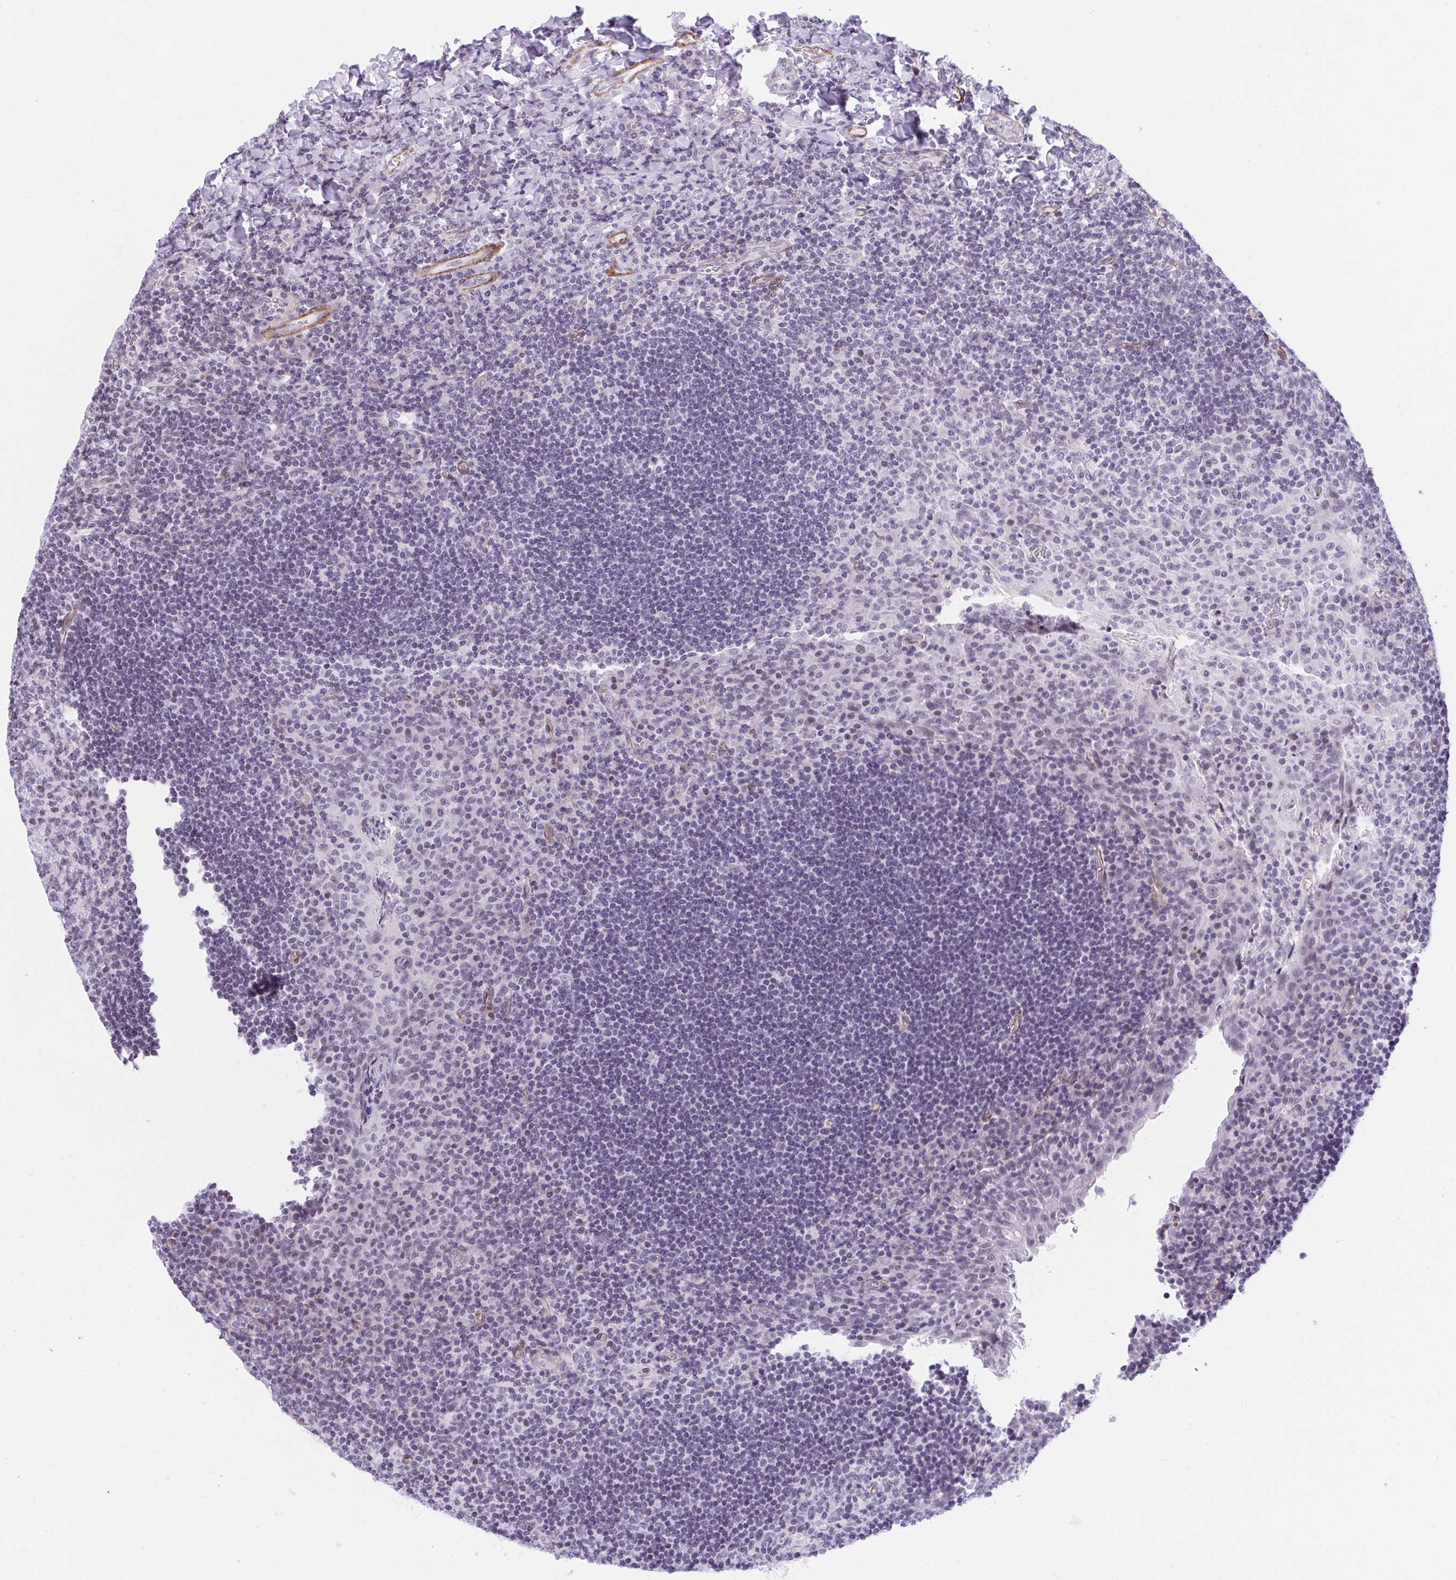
{"staining": {"intensity": "negative", "quantity": "none", "location": "none"}, "tissue": "tonsil", "cell_type": "Germinal center cells", "image_type": "normal", "snomed": [{"axis": "morphology", "description": "Normal tissue, NOS"}, {"axis": "topography", "description": "Tonsil"}], "caption": "High power microscopy photomicrograph of an immunohistochemistry photomicrograph of unremarkable tonsil, revealing no significant expression in germinal center cells. (Stains: DAB (3,3'-diaminobenzidine) immunohistochemistry (IHC) with hematoxylin counter stain, Microscopy: brightfield microscopy at high magnification).", "gene": "KCNN4", "patient": {"sex": "male", "age": 17}}